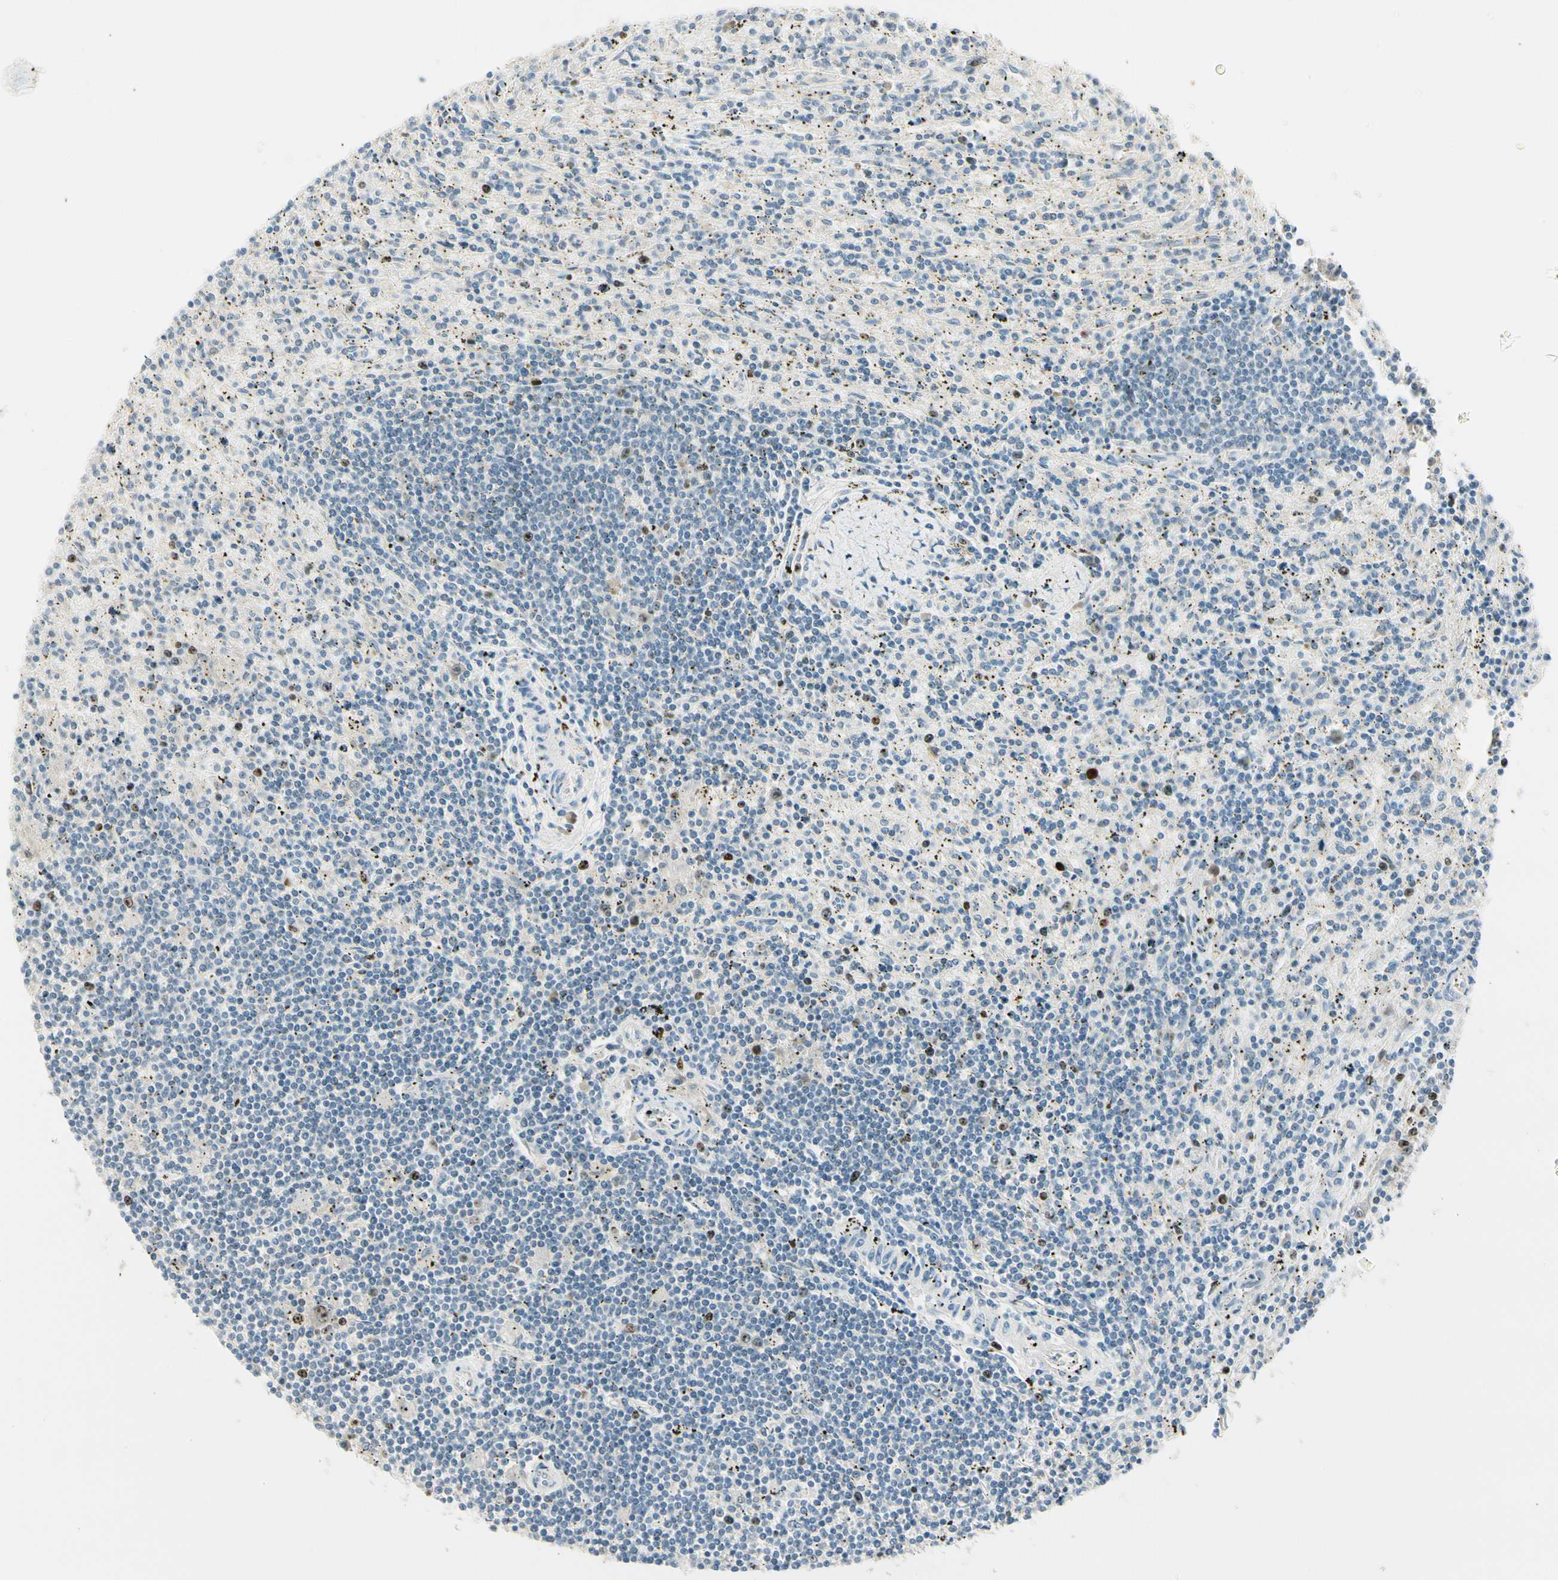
{"staining": {"intensity": "moderate", "quantity": "<25%", "location": "nuclear"}, "tissue": "lymphoma", "cell_type": "Tumor cells", "image_type": "cancer", "snomed": [{"axis": "morphology", "description": "Malignant lymphoma, non-Hodgkin's type, Low grade"}, {"axis": "topography", "description": "Spleen"}], "caption": "A low amount of moderate nuclear staining is present in about <25% of tumor cells in lymphoma tissue. Using DAB (3,3'-diaminobenzidine) (brown) and hematoxylin (blue) stains, captured at high magnification using brightfield microscopy.", "gene": "PITX1", "patient": {"sex": "male", "age": 76}}